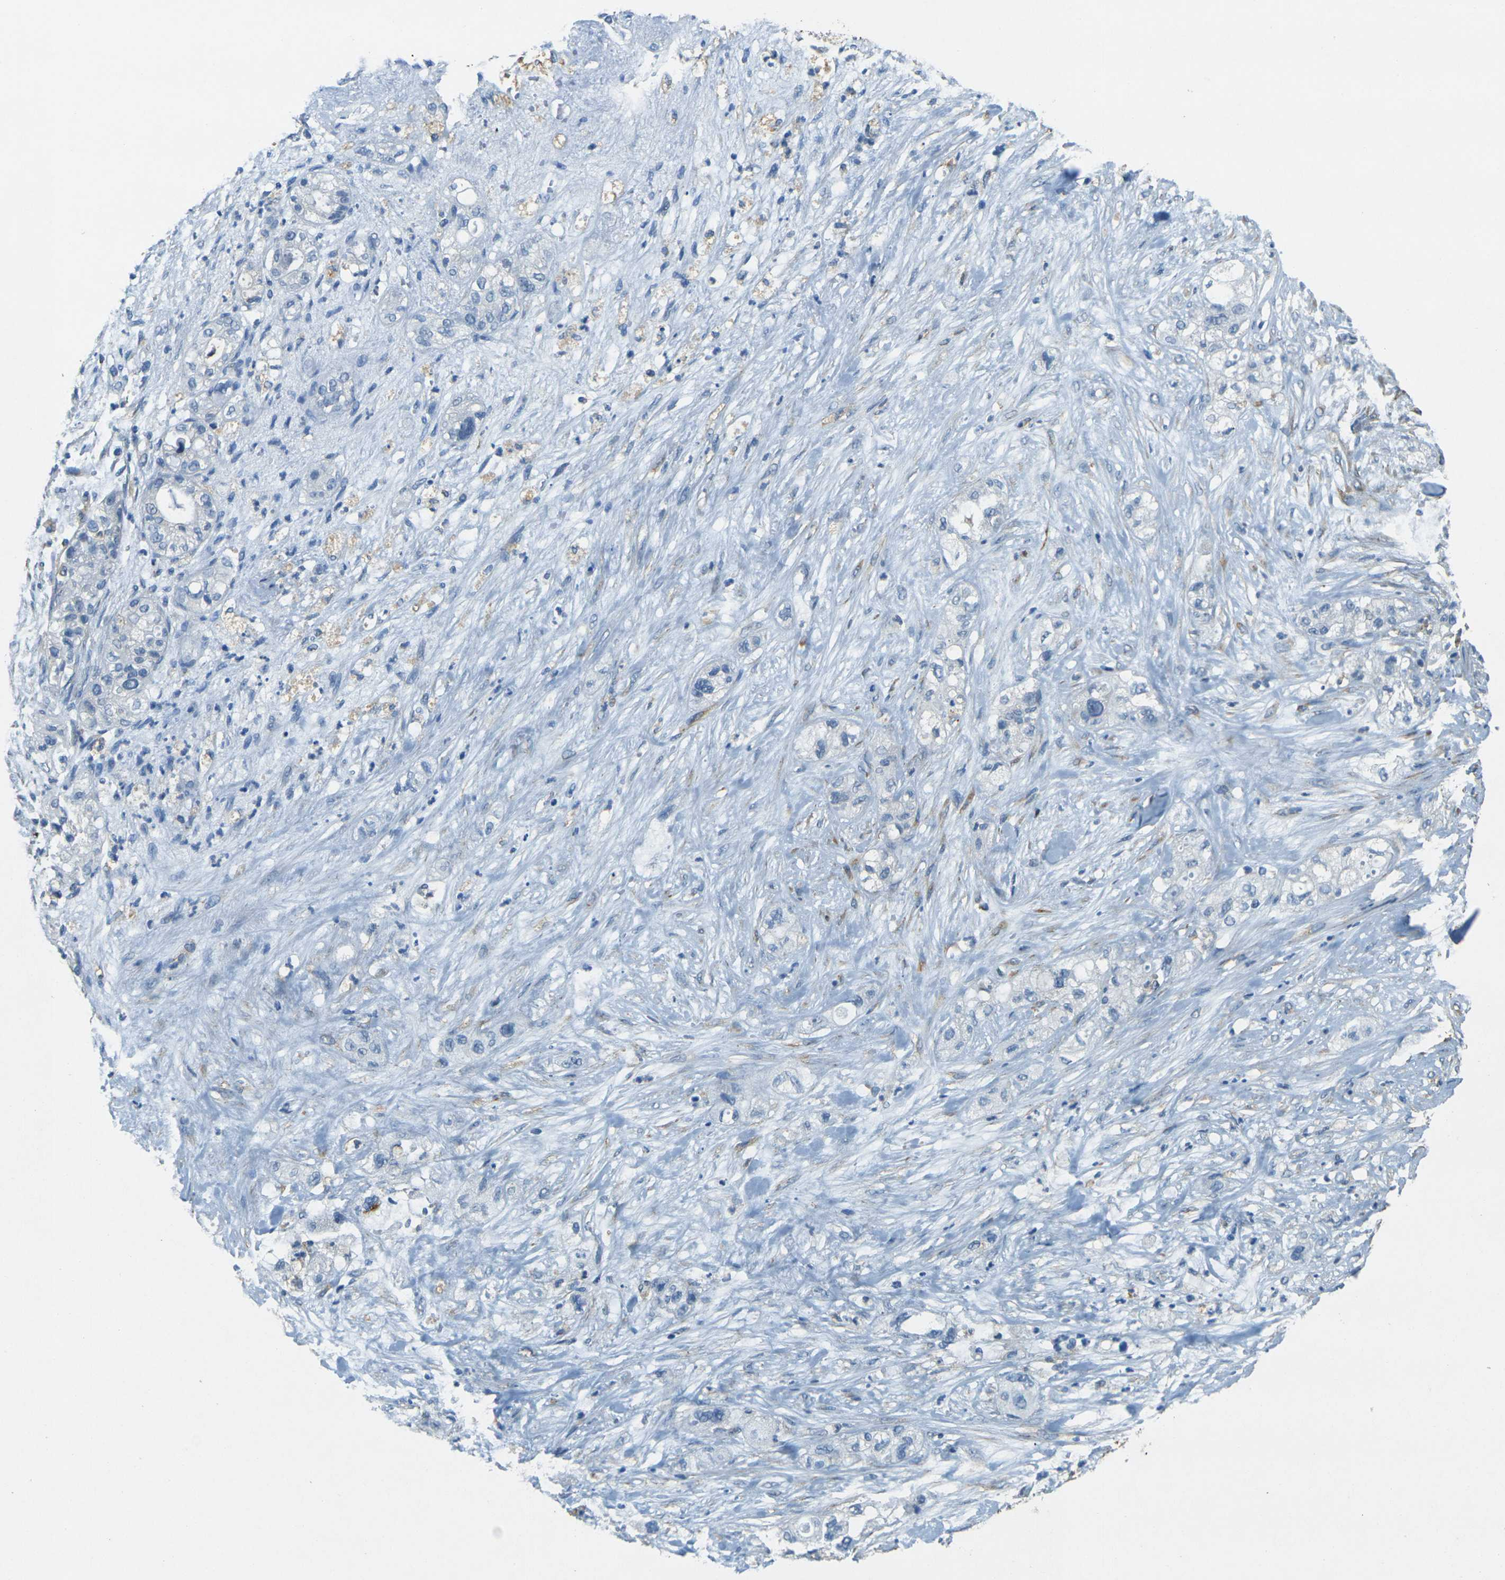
{"staining": {"intensity": "negative", "quantity": "none", "location": "none"}, "tissue": "pancreatic cancer", "cell_type": "Tumor cells", "image_type": "cancer", "snomed": [{"axis": "morphology", "description": "Adenocarcinoma, NOS"}, {"axis": "topography", "description": "Pancreas"}], "caption": "Protein analysis of pancreatic adenocarcinoma reveals no significant positivity in tumor cells.", "gene": "SORT1", "patient": {"sex": "female", "age": 78}}